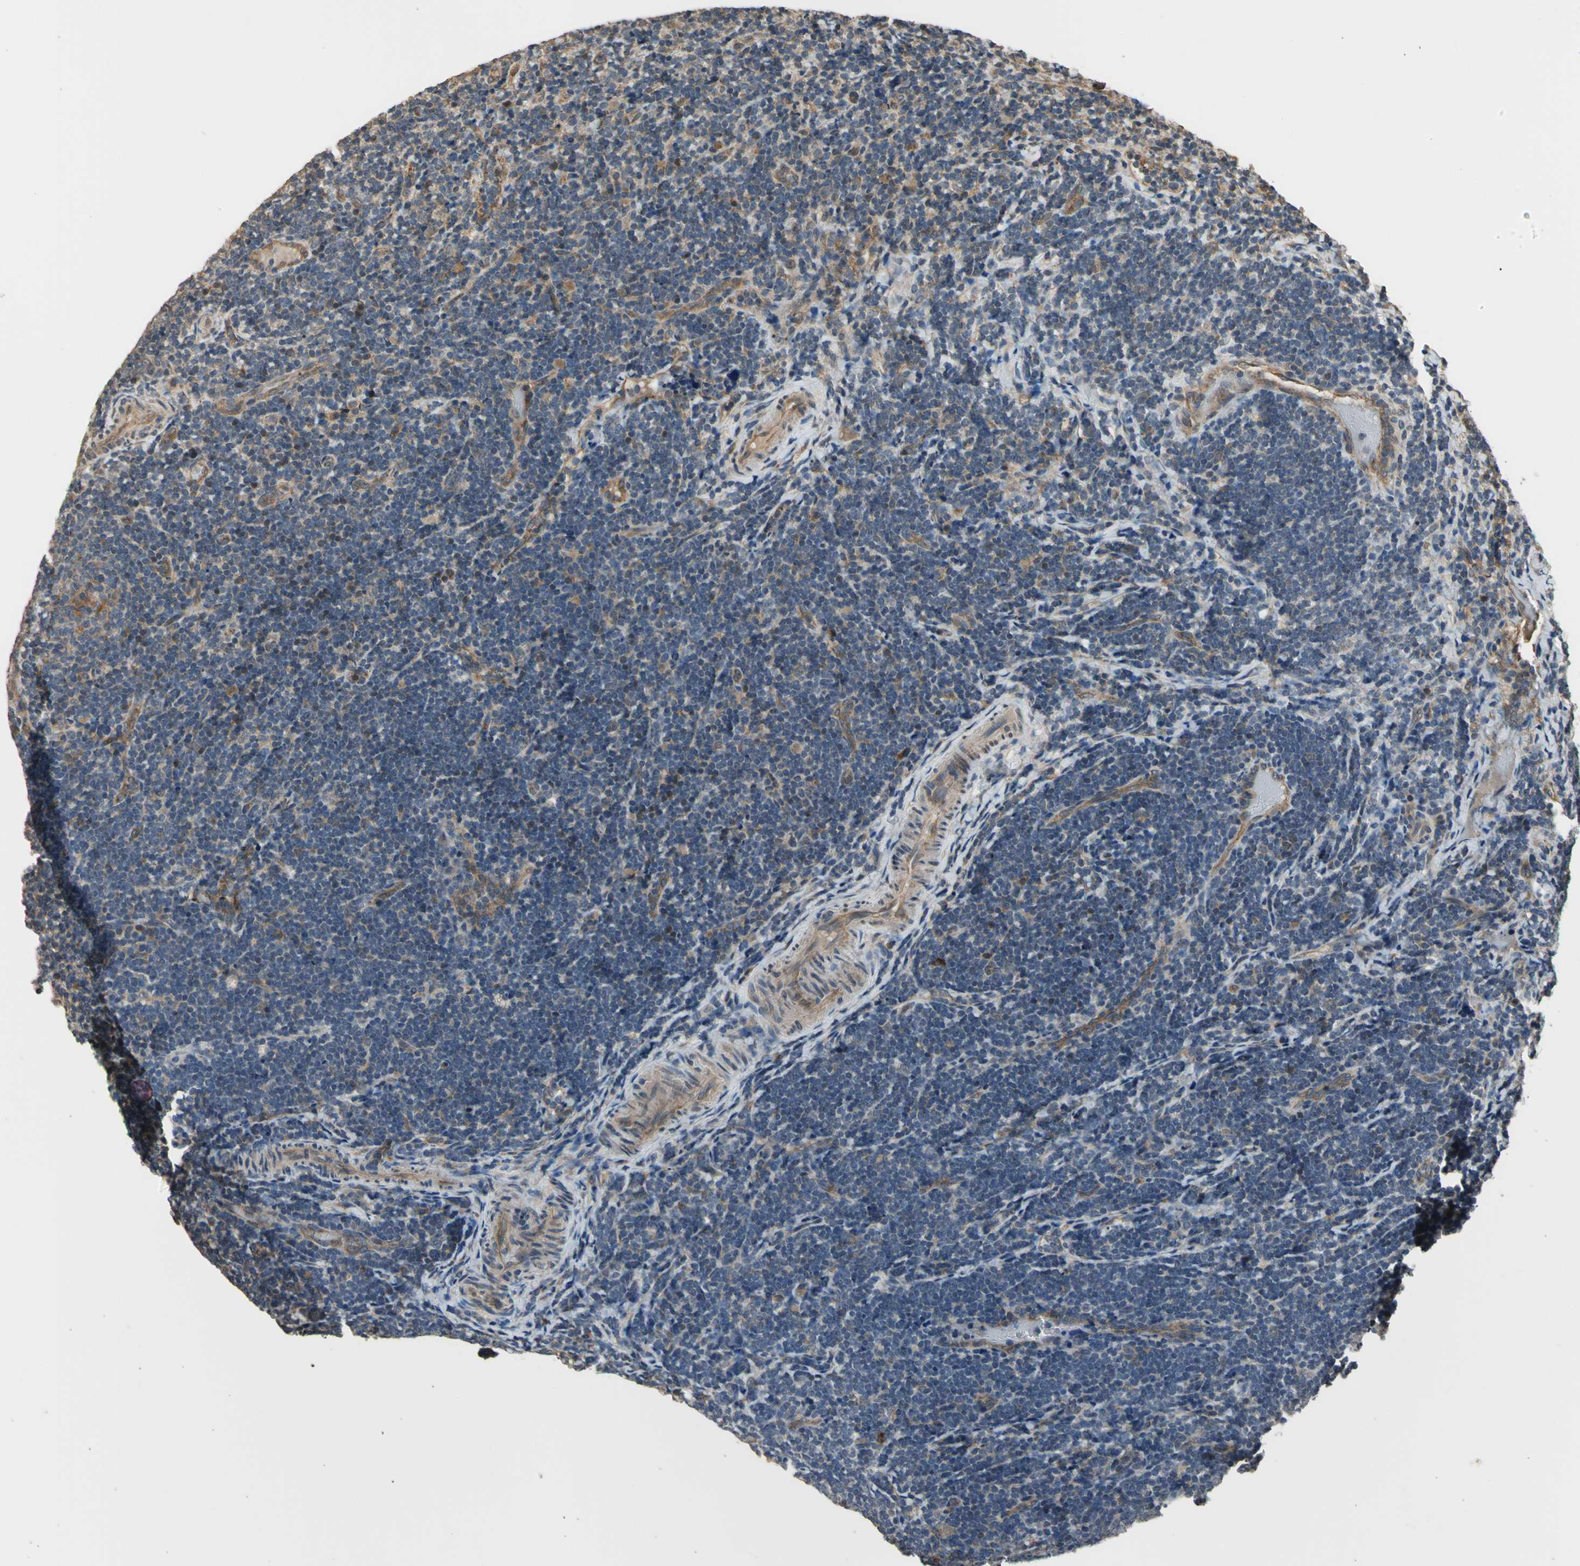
{"staining": {"intensity": "weak", "quantity": "<25%", "location": "cytoplasmic/membranous"}, "tissue": "lymph node", "cell_type": "Non-germinal center cells", "image_type": "normal", "snomed": [{"axis": "morphology", "description": "Normal tissue, NOS"}, {"axis": "topography", "description": "Lymph node"}], "caption": "A high-resolution micrograph shows IHC staining of unremarkable lymph node, which shows no significant expression in non-germinal center cells.", "gene": "EFNB2", "patient": {"sex": "female", "age": 14}}